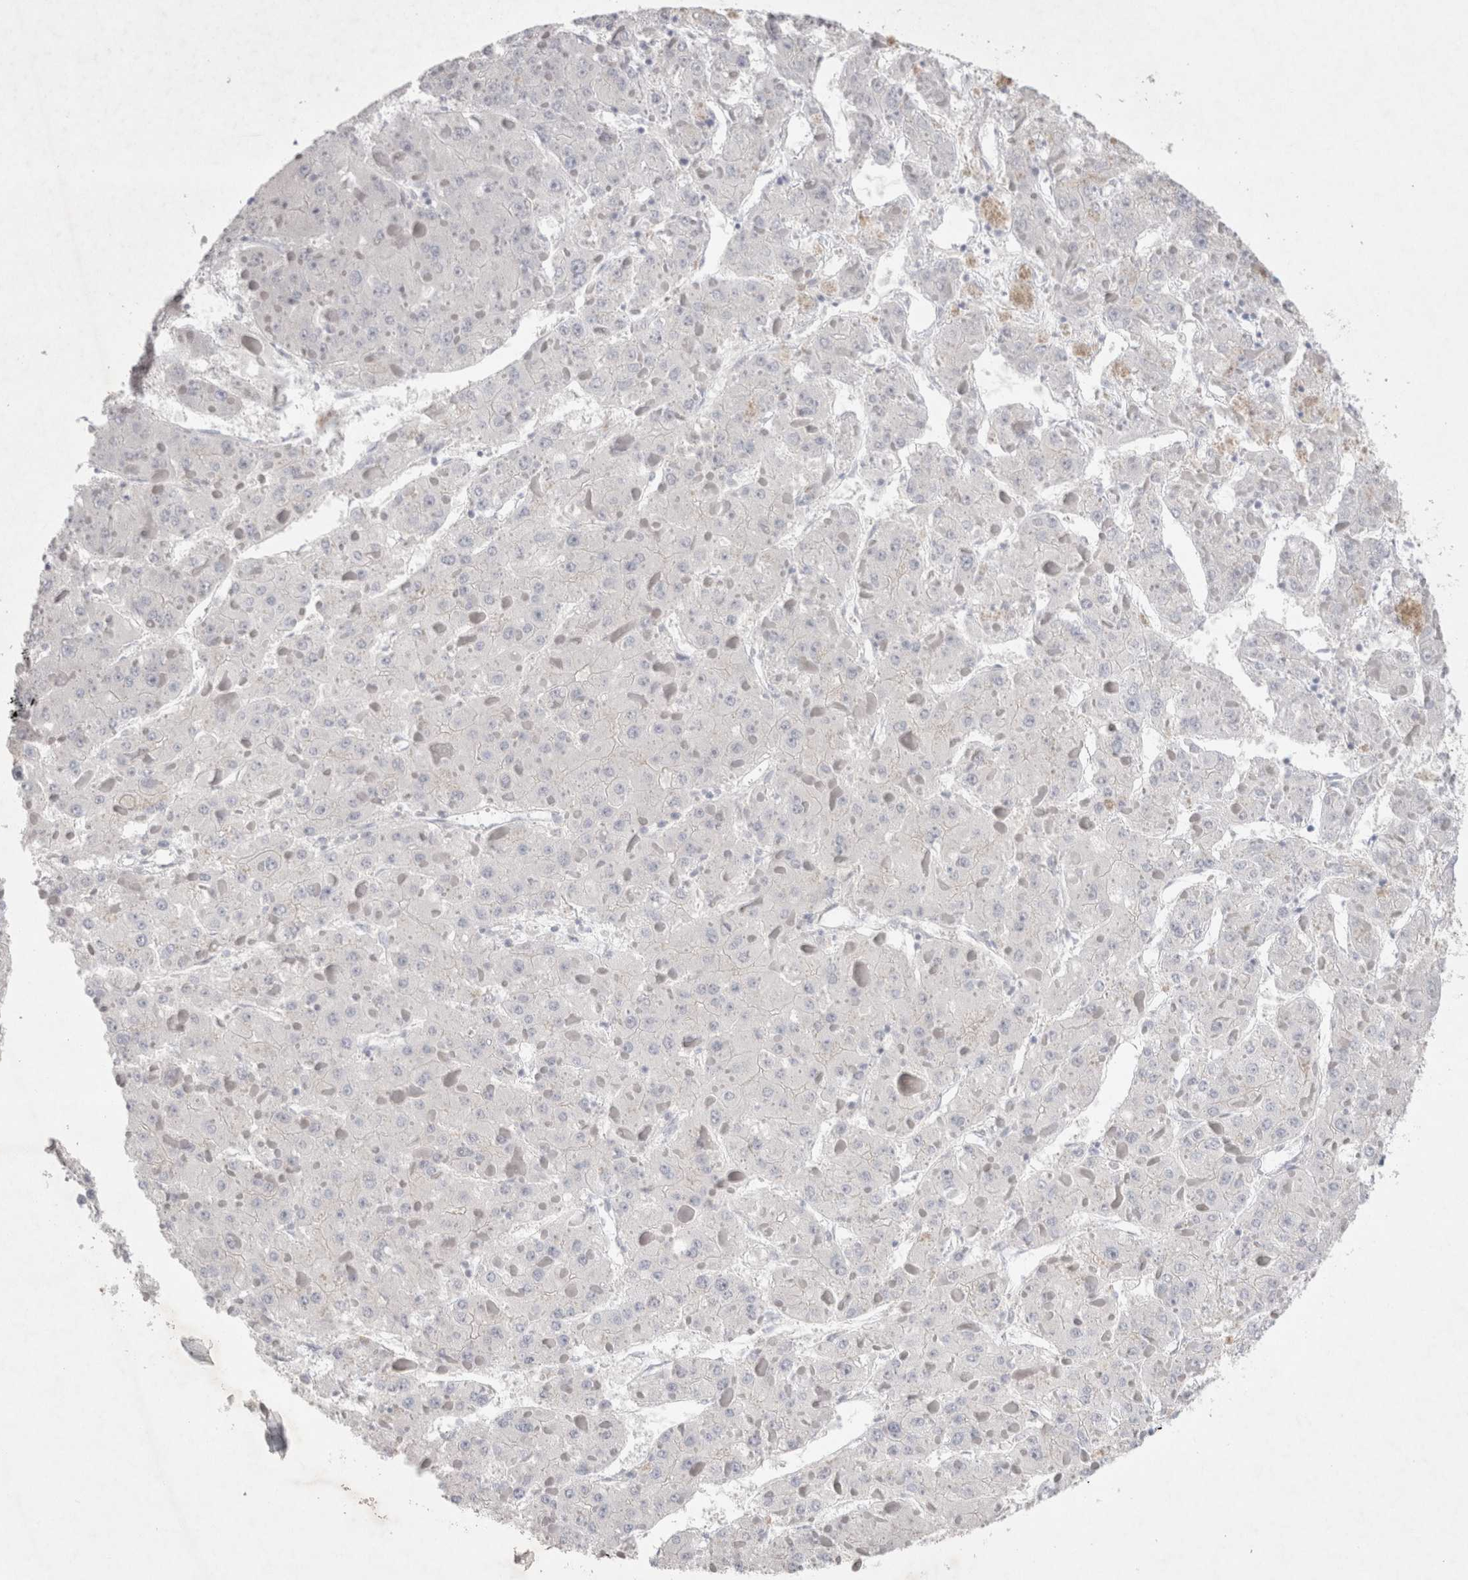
{"staining": {"intensity": "negative", "quantity": "none", "location": "none"}, "tissue": "liver cancer", "cell_type": "Tumor cells", "image_type": "cancer", "snomed": [{"axis": "morphology", "description": "Carcinoma, Hepatocellular, NOS"}, {"axis": "topography", "description": "Liver"}], "caption": "This image is of liver cancer (hepatocellular carcinoma) stained with IHC to label a protein in brown with the nuclei are counter-stained blue. There is no expression in tumor cells. (DAB IHC visualized using brightfield microscopy, high magnification).", "gene": "BICD2", "patient": {"sex": "female", "age": 73}}